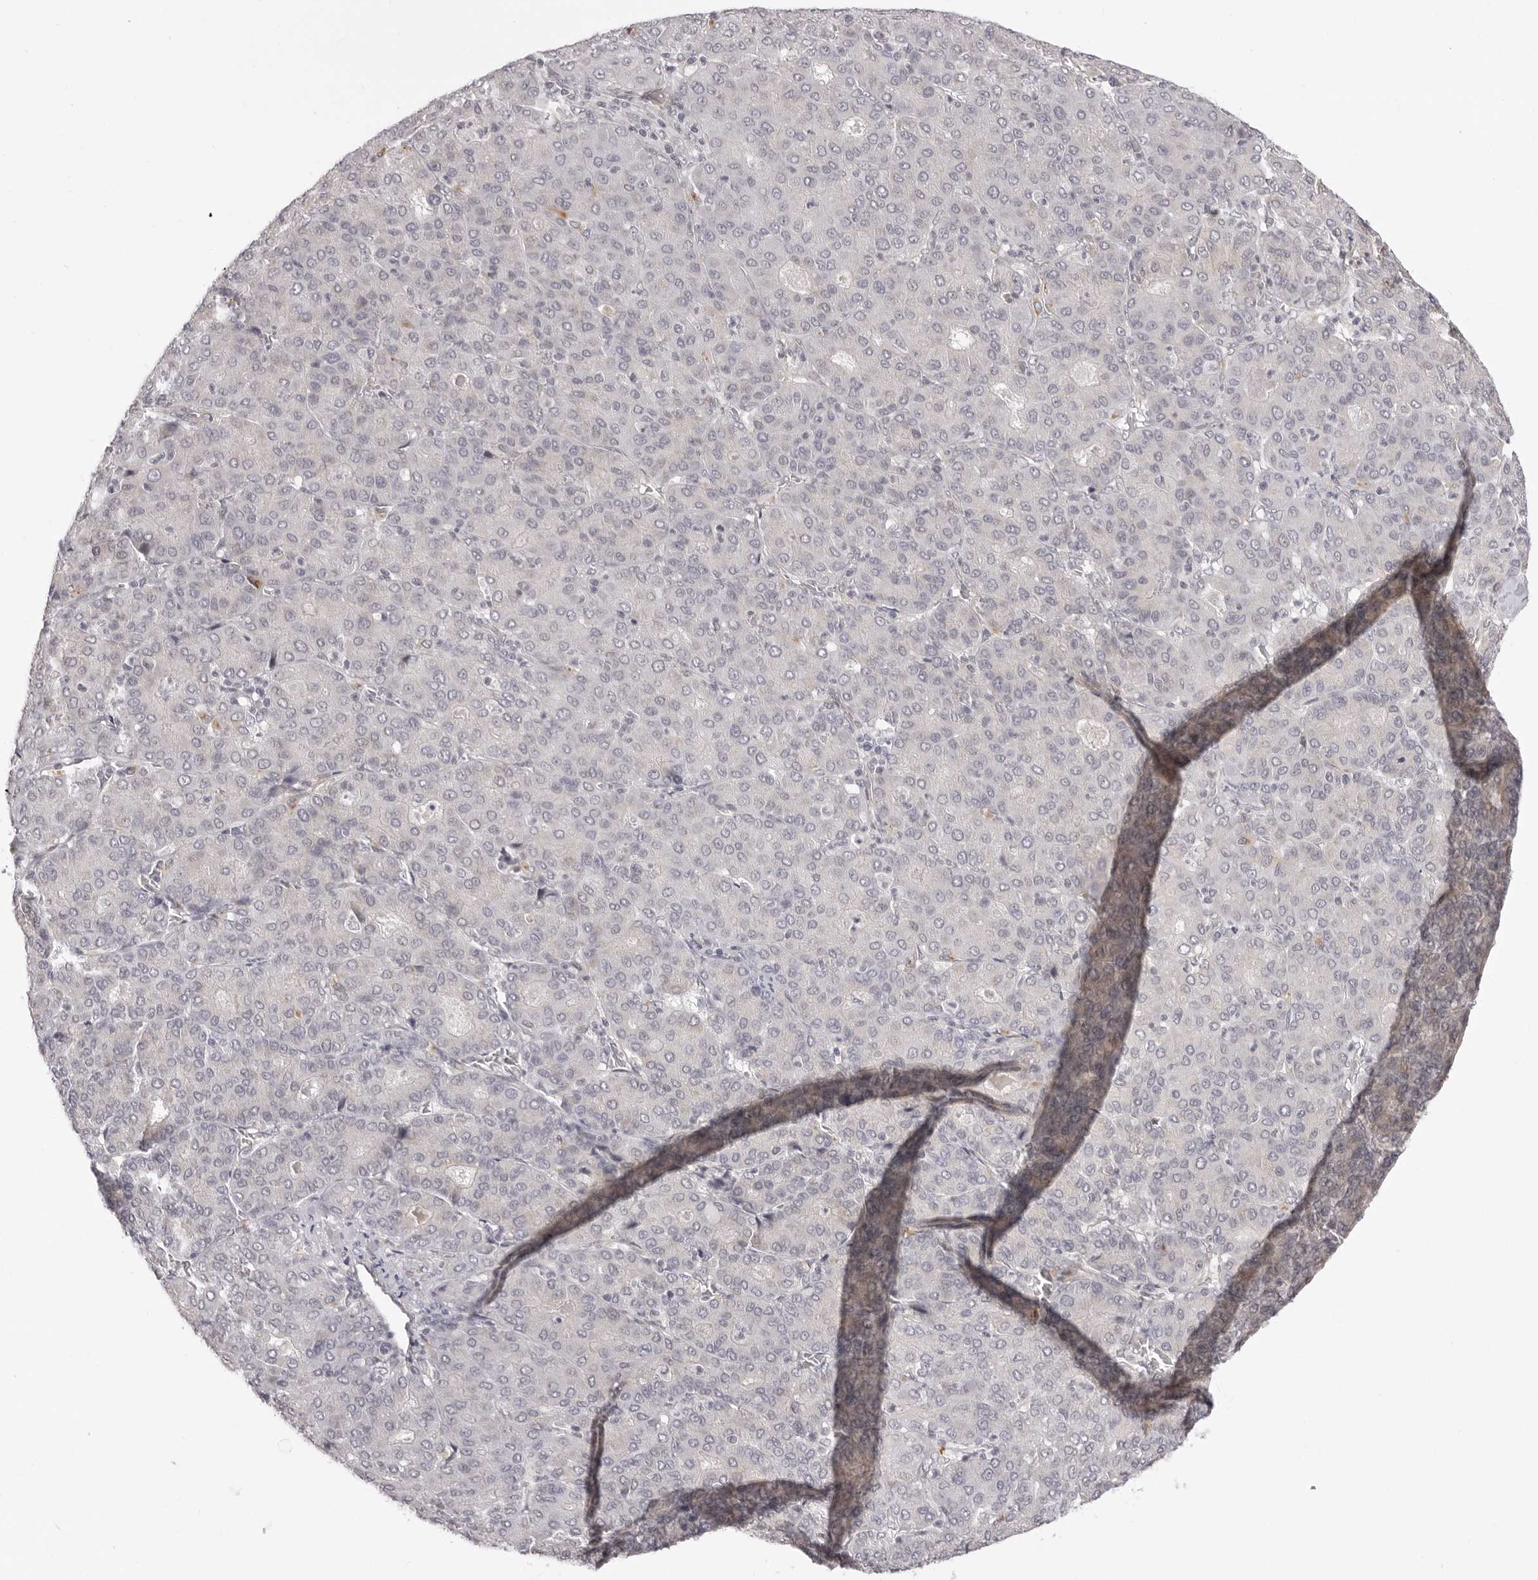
{"staining": {"intensity": "negative", "quantity": "none", "location": "none"}, "tissue": "liver cancer", "cell_type": "Tumor cells", "image_type": "cancer", "snomed": [{"axis": "morphology", "description": "Carcinoma, Hepatocellular, NOS"}, {"axis": "topography", "description": "Liver"}], "caption": "Image shows no protein staining in tumor cells of hepatocellular carcinoma (liver) tissue.", "gene": "SUGCT", "patient": {"sex": "male", "age": 65}}